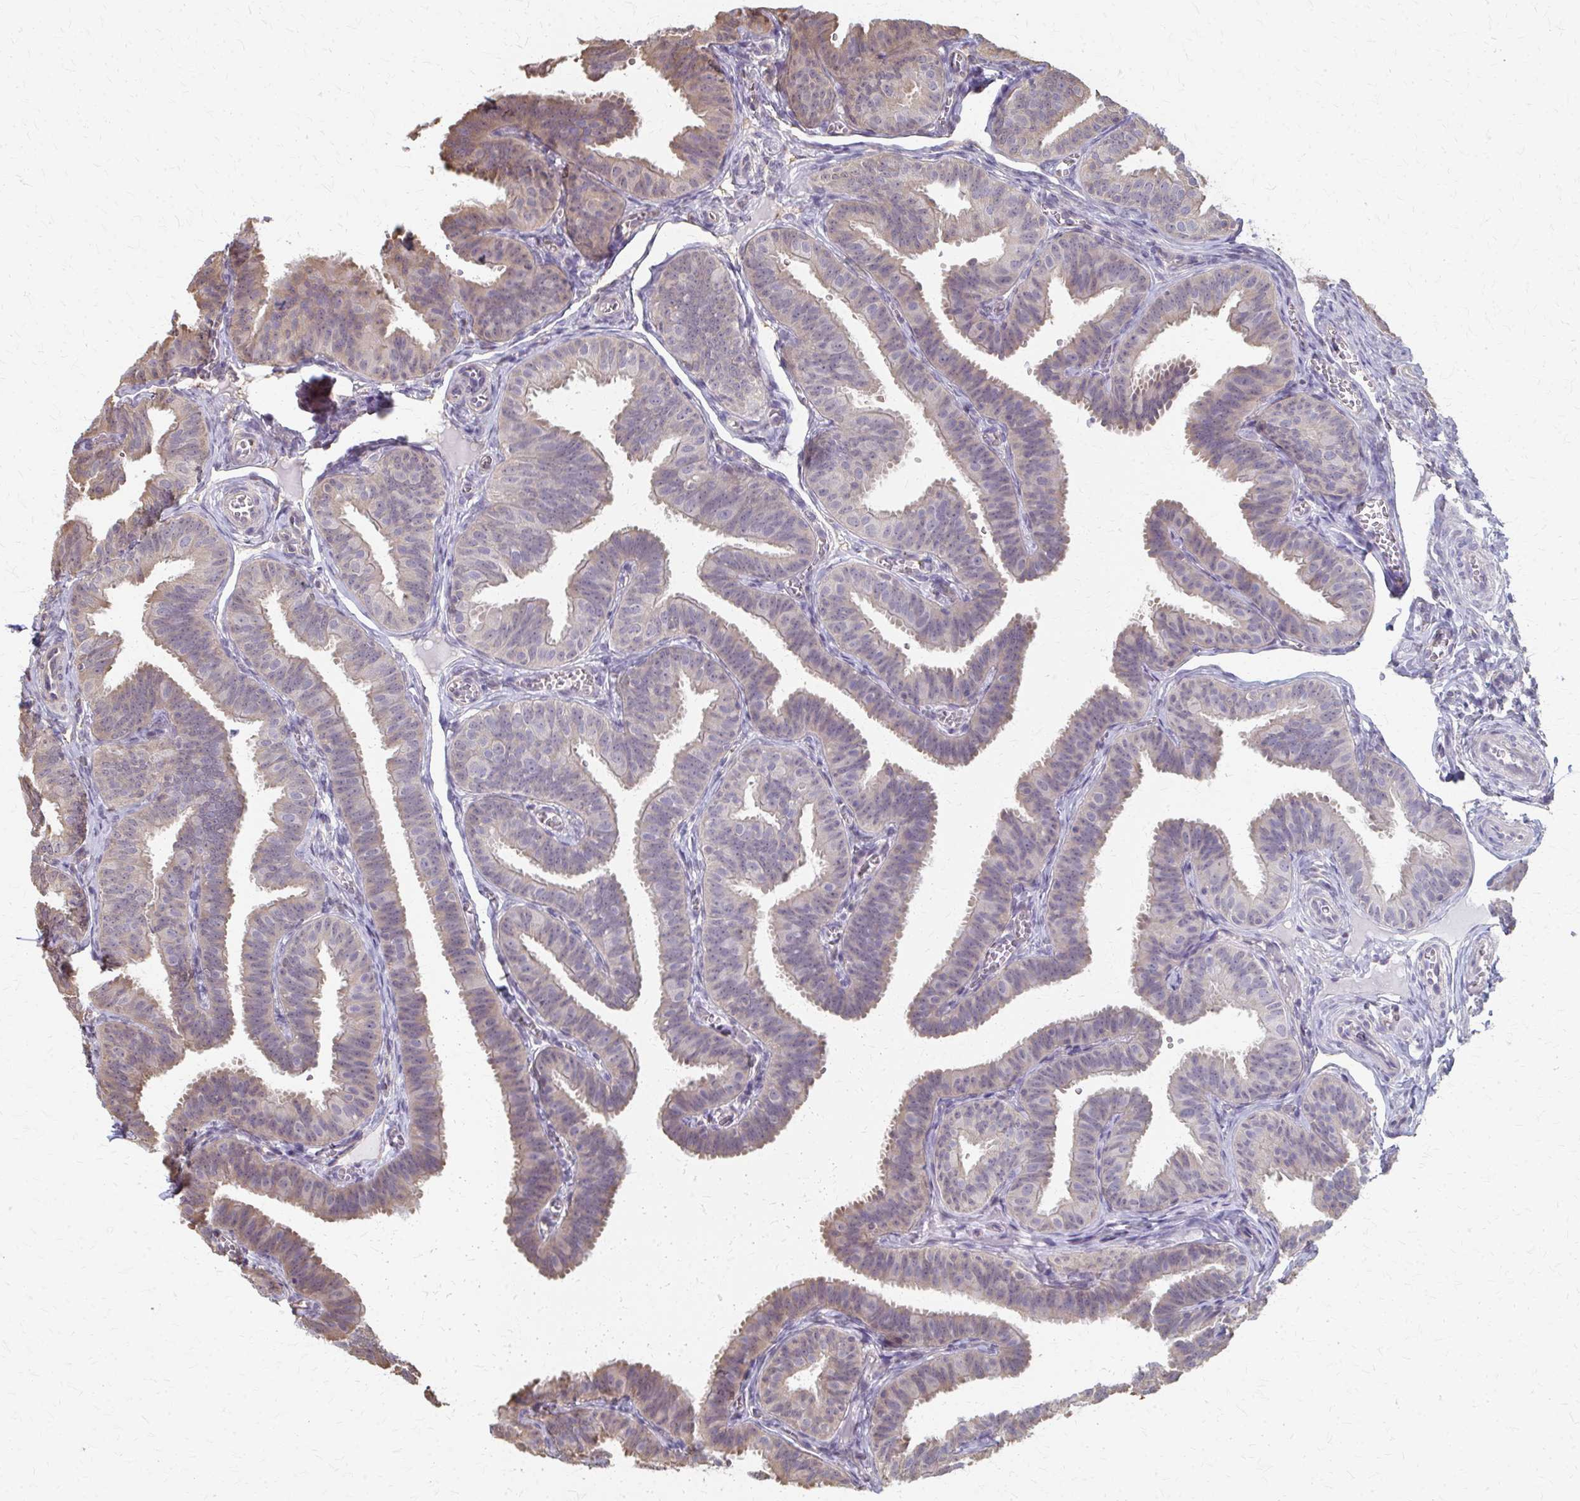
{"staining": {"intensity": "weak", "quantity": ">75%", "location": "cytoplasmic/membranous"}, "tissue": "fallopian tube", "cell_type": "Glandular cells", "image_type": "normal", "snomed": [{"axis": "morphology", "description": "Normal tissue, NOS"}, {"axis": "topography", "description": "Fallopian tube"}], "caption": "Brown immunohistochemical staining in normal human fallopian tube reveals weak cytoplasmic/membranous staining in approximately >75% of glandular cells. (DAB = brown stain, brightfield microscopy at high magnification).", "gene": "RABGAP1L", "patient": {"sex": "female", "age": 25}}